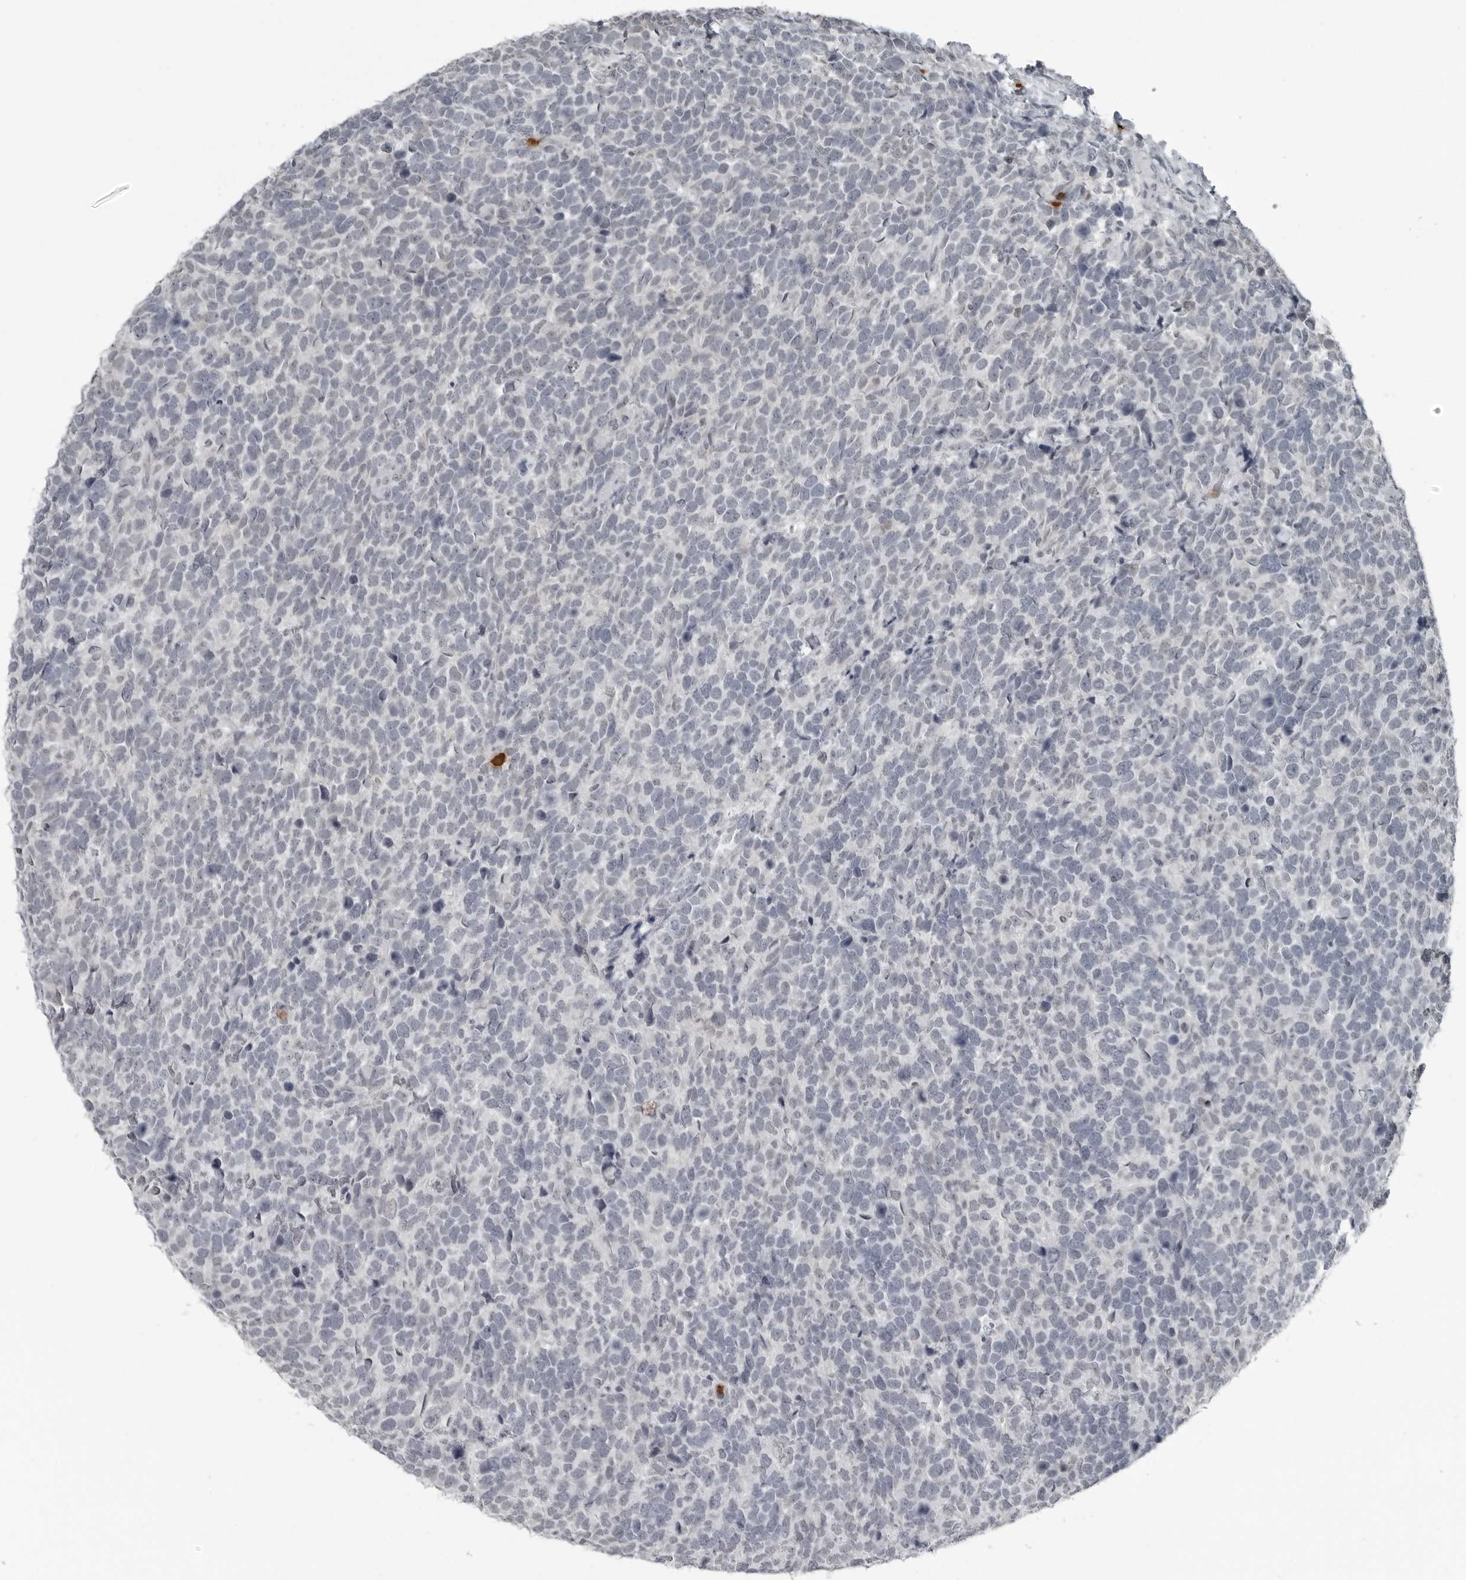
{"staining": {"intensity": "negative", "quantity": "none", "location": "none"}, "tissue": "urothelial cancer", "cell_type": "Tumor cells", "image_type": "cancer", "snomed": [{"axis": "morphology", "description": "Urothelial carcinoma, High grade"}, {"axis": "topography", "description": "Urinary bladder"}], "caption": "Immunohistochemical staining of human urothelial carcinoma (high-grade) displays no significant positivity in tumor cells.", "gene": "RTCA", "patient": {"sex": "female", "age": 82}}